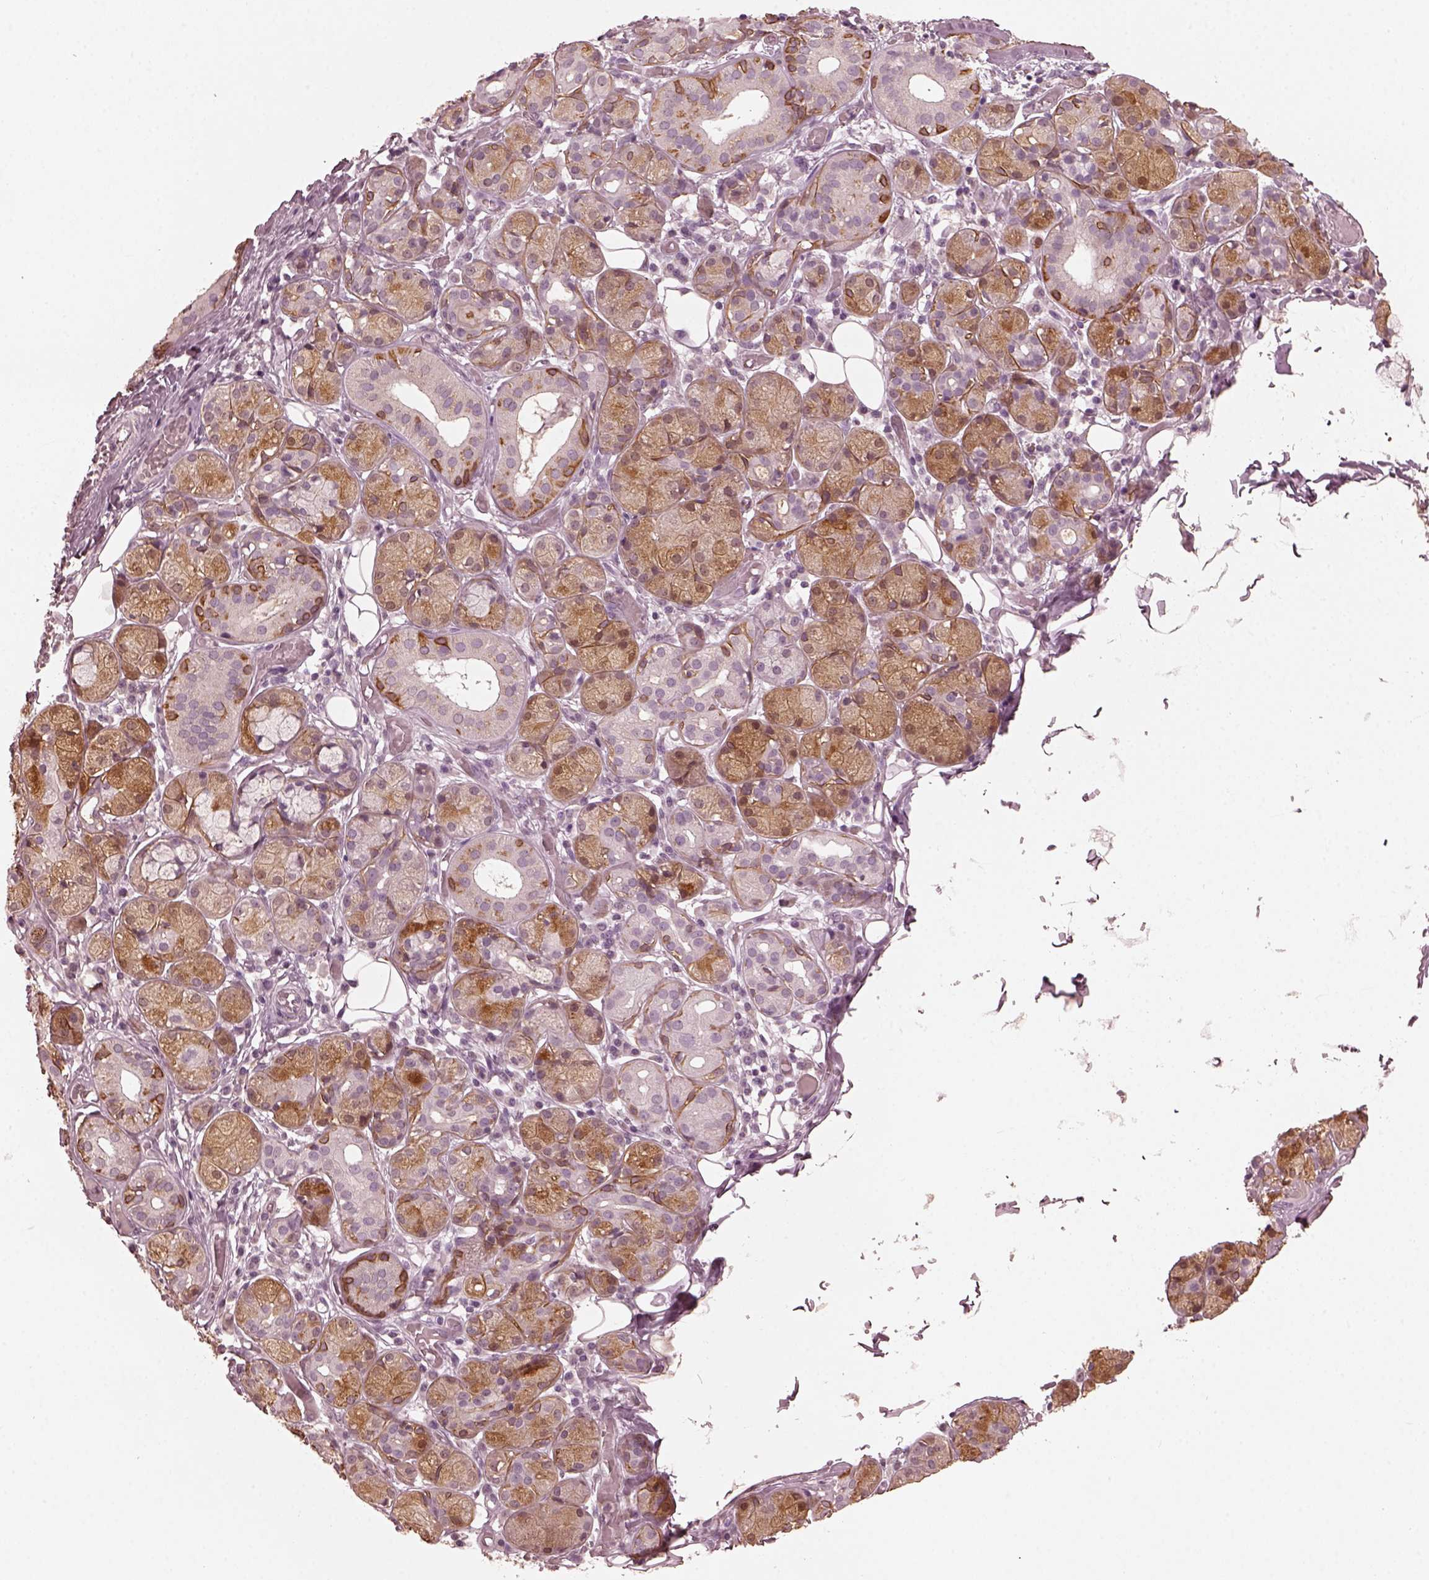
{"staining": {"intensity": "strong", "quantity": "<25%", "location": "cytoplasmic/membranous"}, "tissue": "salivary gland", "cell_type": "Glandular cells", "image_type": "normal", "snomed": [{"axis": "morphology", "description": "Normal tissue, NOS"}, {"axis": "topography", "description": "Salivary gland"}, {"axis": "topography", "description": "Peripheral nerve tissue"}], "caption": "Brown immunohistochemical staining in benign human salivary gland demonstrates strong cytoplasmic/membranous expression in approximately <25% of glandular cells. (brown staining indicates protein expression, while blue staining denotes nuclei).", "gene": "KRT79", "patient": {"sex": "male", "age": 71}}